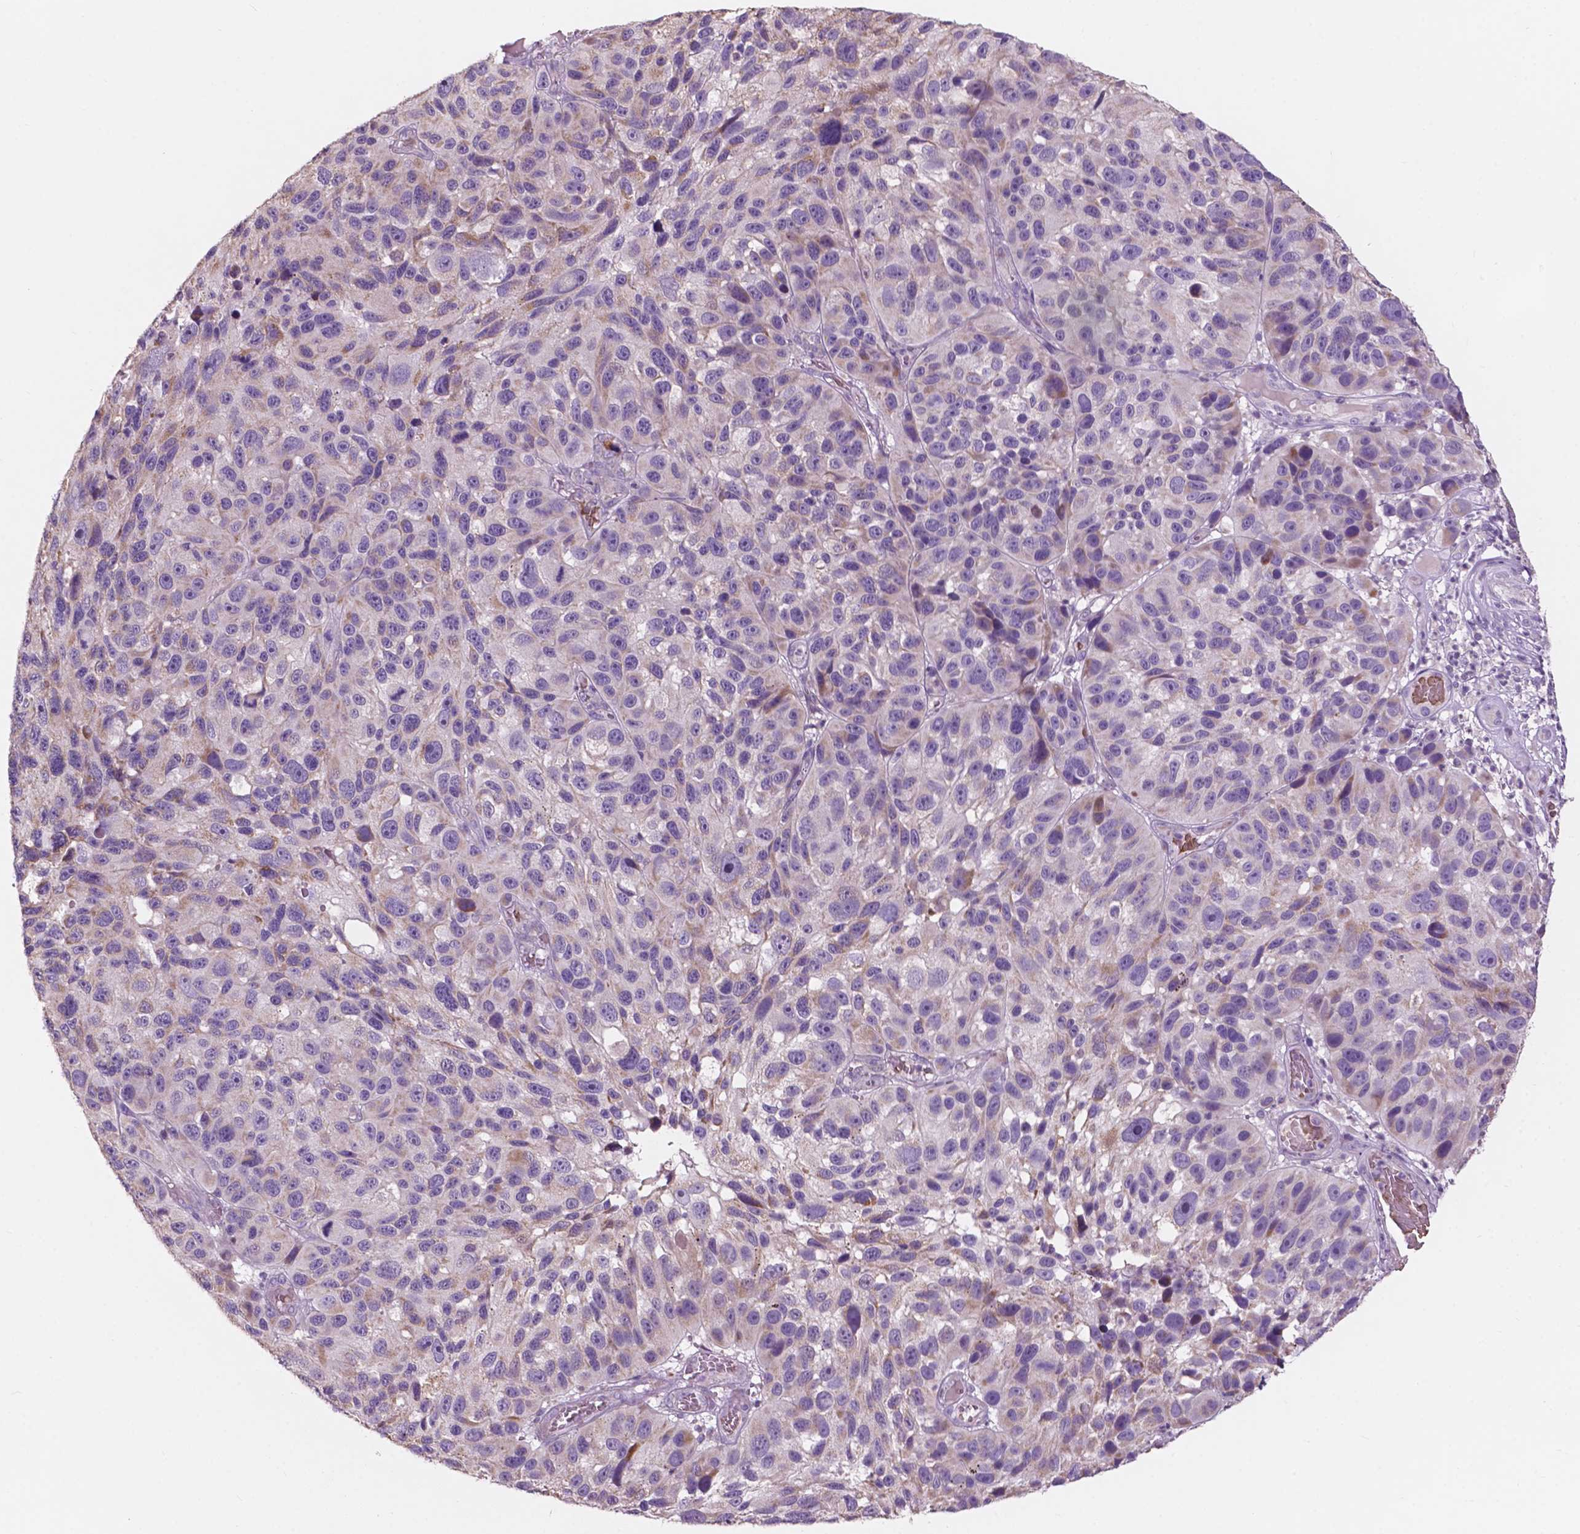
{"staining": {"intensity": "negative", "quantity": "none", "location": "none"}, "tissue": "melanoma", "cell_type": "Tumor cells", "image_type": "cancer", "snomed": [{"axis": "morphology", "description": "Malignant melanoma, NOS"}, {"axis": "topography", "description": "Skin"}], "caption": "This is an immunohistochemistry image of human malignant melanoma. There is no positivity in tumor cells.", "gene": "NDUFS1", "patient": {"sex": "male", "age": 53}}